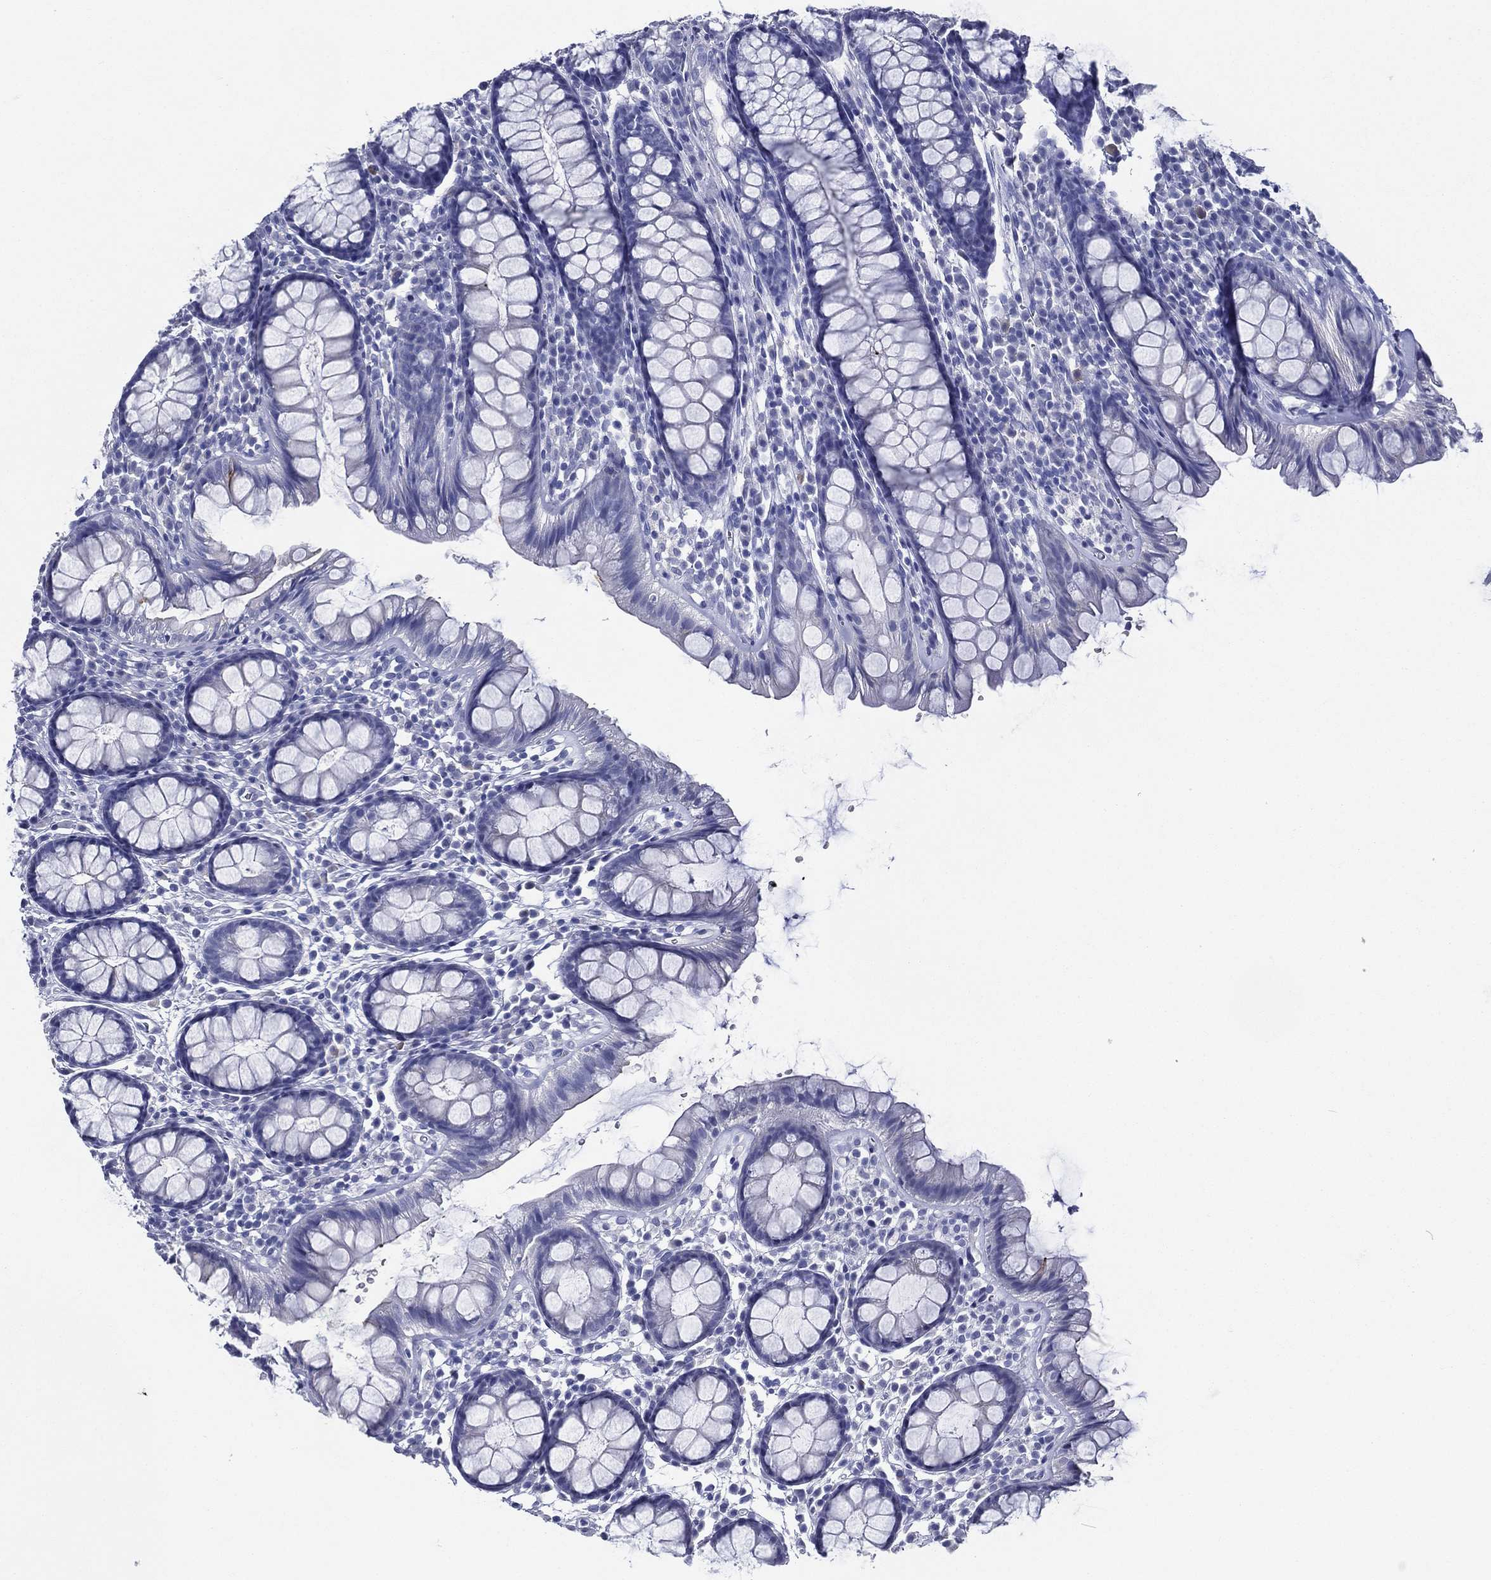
{"staining": {"intensity": "negative", "quantity": "none", "location": "none"}, "tissue": "colon", "cell_type": "Endothelial cells", "image_type": "normal", "snomed": [{"axis": "morphology", "description": "Normal tissue, NOS"}, {"axis": "topography", "description": "Colon"}], "caption": "DAB immunohistochemical staining of benign human colon displays no significant positivity in endothelial cells. Brightfield microscopy of immunohistochemistry stained with DAB (3,3'-diaminobenzidine) (brown) and hematoxylin (blue), captured at high magnification.", "gene": "ACE2", "patient": {"sex": "male", "age": 76}}